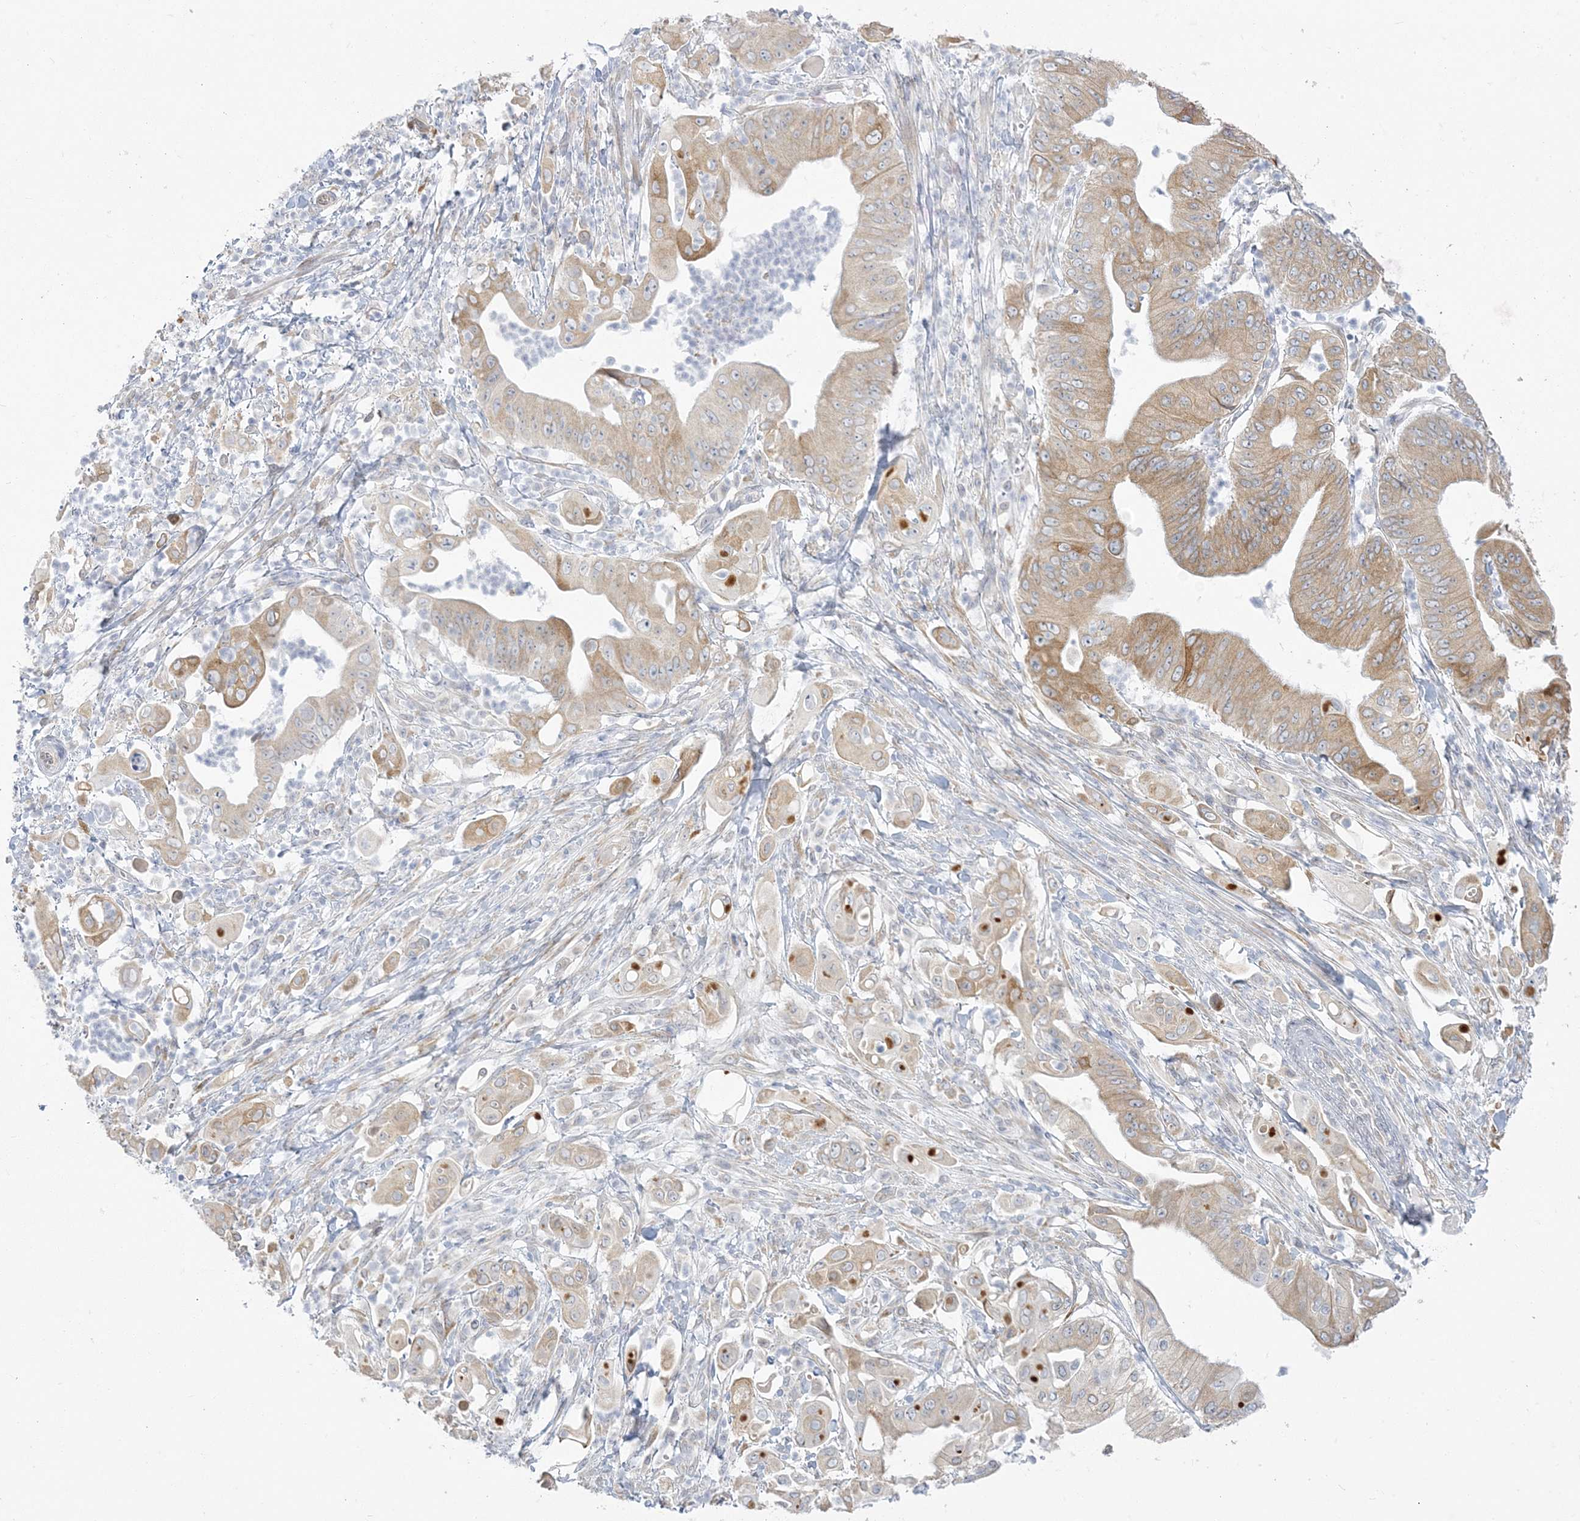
{"staining": {"intensity": "moderate", "quantity": ">75%", "location": "cytoplasmic/membranous"}, "tissue": "pancreatic cancer", "cell_type": "Tumor cells", "image_type": "cancer", "snomed": [{"axis": "morphology", "description": "Adenocarcinoma, NOS"}, {"axis": "topography", "description": "Pancreas"}], "caption": "Immunohistochemical staining of adenocarcinoma (pancreatic) demonstrates moderate cytoplasmic/membranous protein positivity in about >75% of tumor cells. The staining was performed using DAB (3,3'-diaminobenzidine) to visualize the protein expression in brown, while the nuclei were stained in blue with hematoxylin (Magnification: 20x).", "gene": "ZC3H6", "patient": {"sex": "female", "age": 77}}